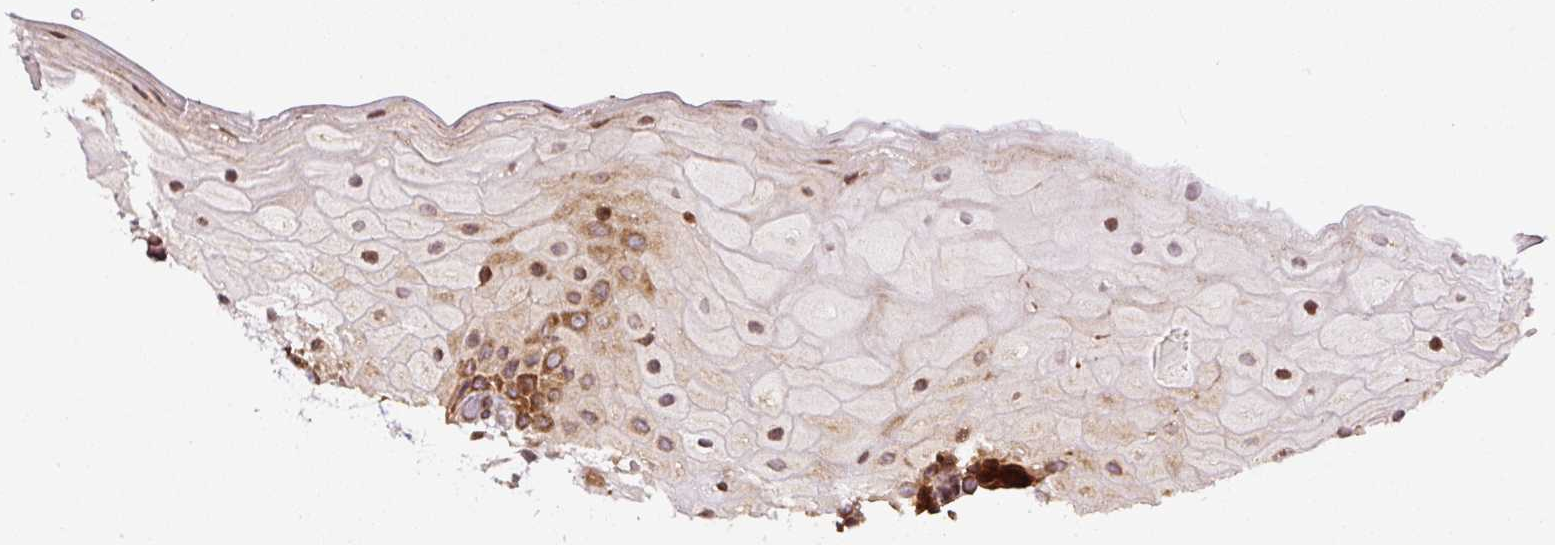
{"staining": {"intensity": "strong", "quantity": "25%-75%", "location": "cytoplasmic/membranous,nuclear"}, "tissue": "oral mucosa", "cell_type": "Squamous epithelial cells", "image_type": "normal", "snomed": [{"axis": "morphology", "description": "Normal tissue, NOS"}, {"axis": "topography", "description": "Oral tissue"}], "caption": "Immunohistochemical staining of benign human oral mucosa demonstrates 25%-75% levels of strong cytoplasmic/membranous,nuclear protein expression in about 25%-75% of squamous epithelial cells.", "gene": "KDM4E", "patient": {"sex": "female", "age": 70}}